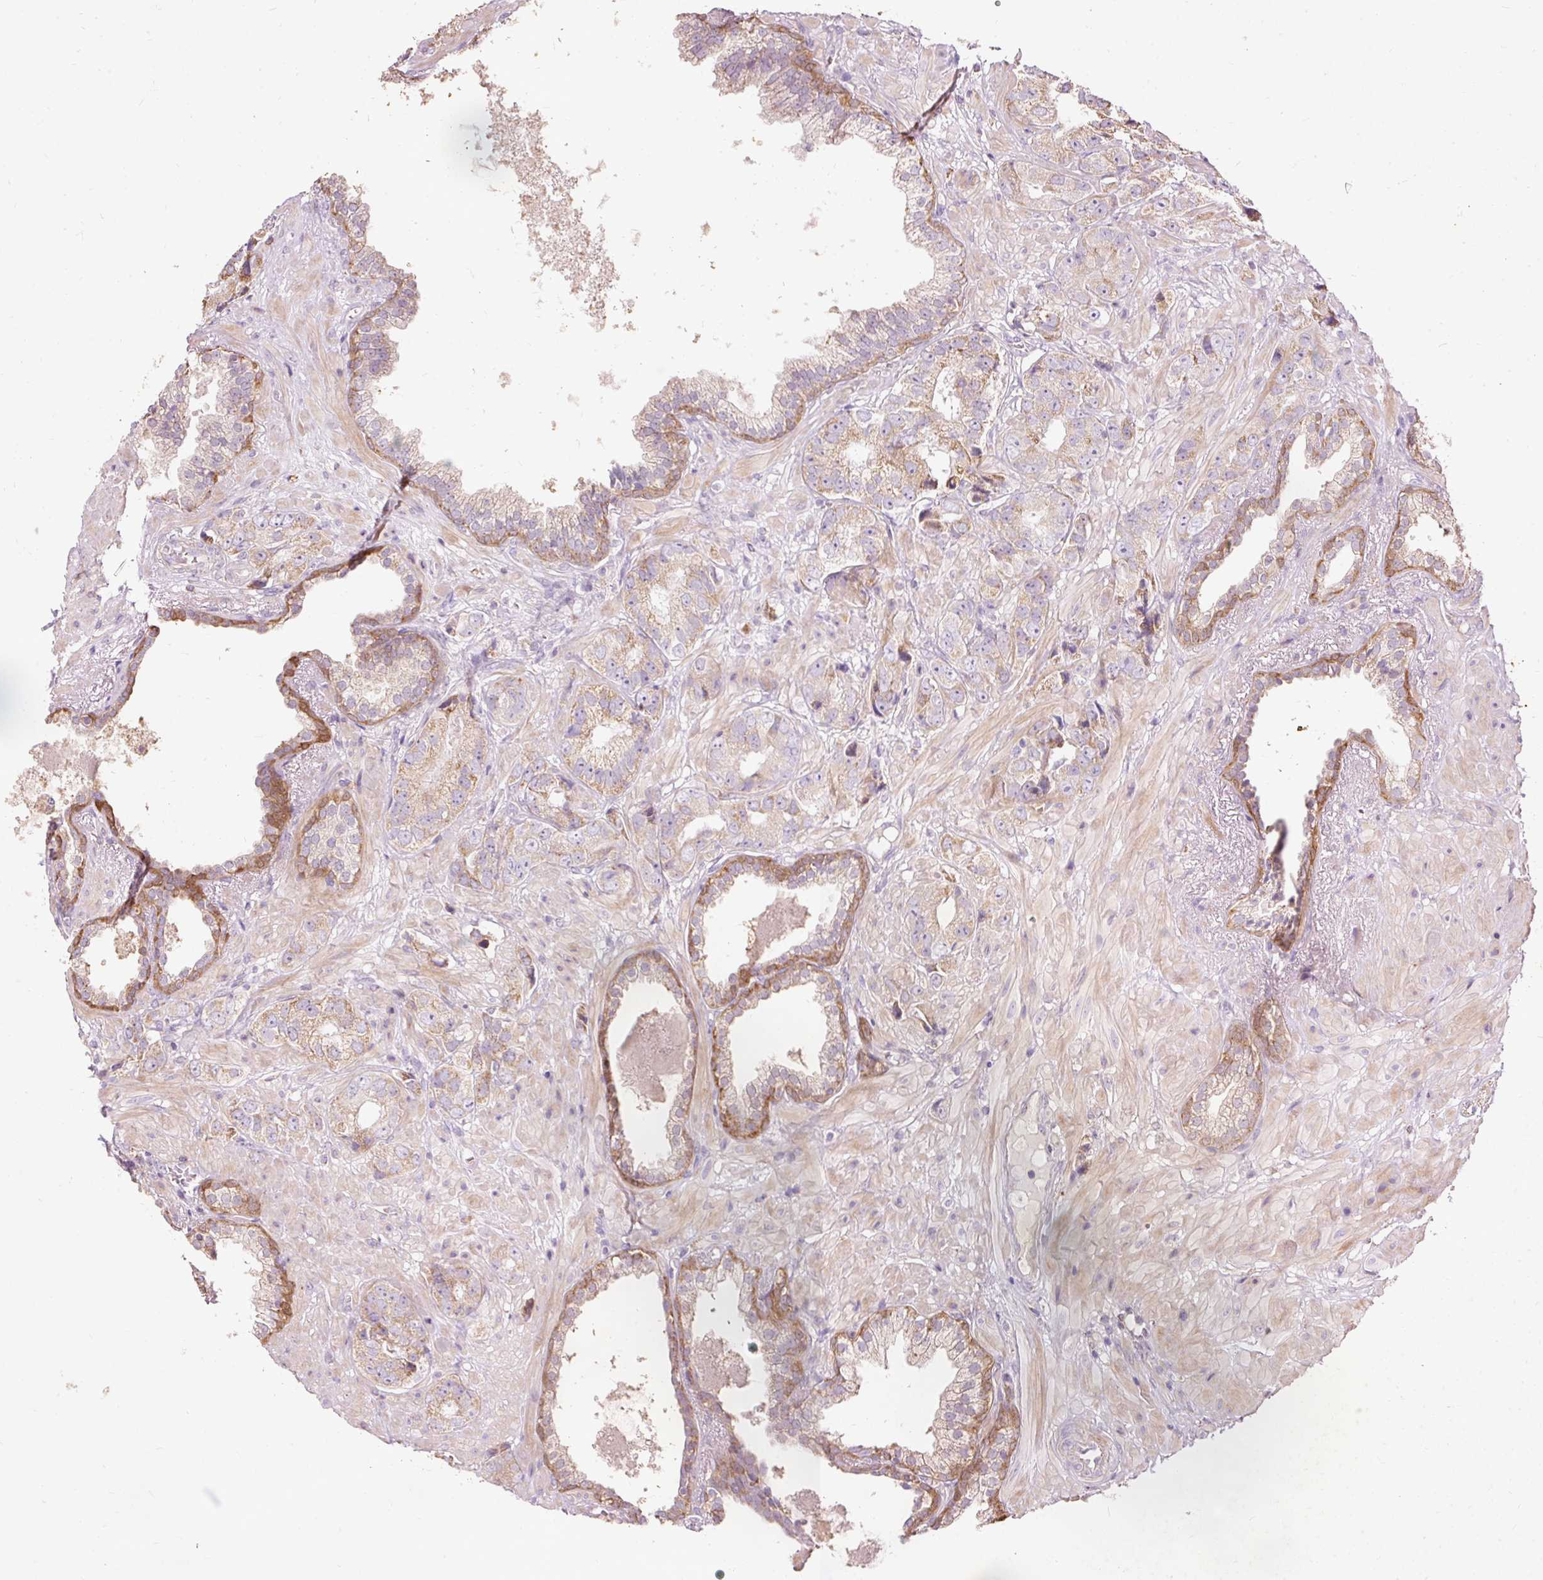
{"staining": {"intensity": "moderate", "quantity": "25%-75%", "location": "cytoplasmic/membranous"}, "tissue": "prostate cancer", "cell_type": "Tumor cells", "image_type": "cancer", "snomed": [{"axis": "morphology", "description": "Adenocarcinoma, High grade"}, {"axis": "topography", "description": "Prostate"}], "caption": "Immunohistochemical staining of adenocarcinoma (high-grade) (prostate) exhibits moderate cytoplasmic/membranous protein staining in approximately 25%-75% of tumor cells.", "gene": "PRDX5", "patient": {"sex": "male", "age": 71}}